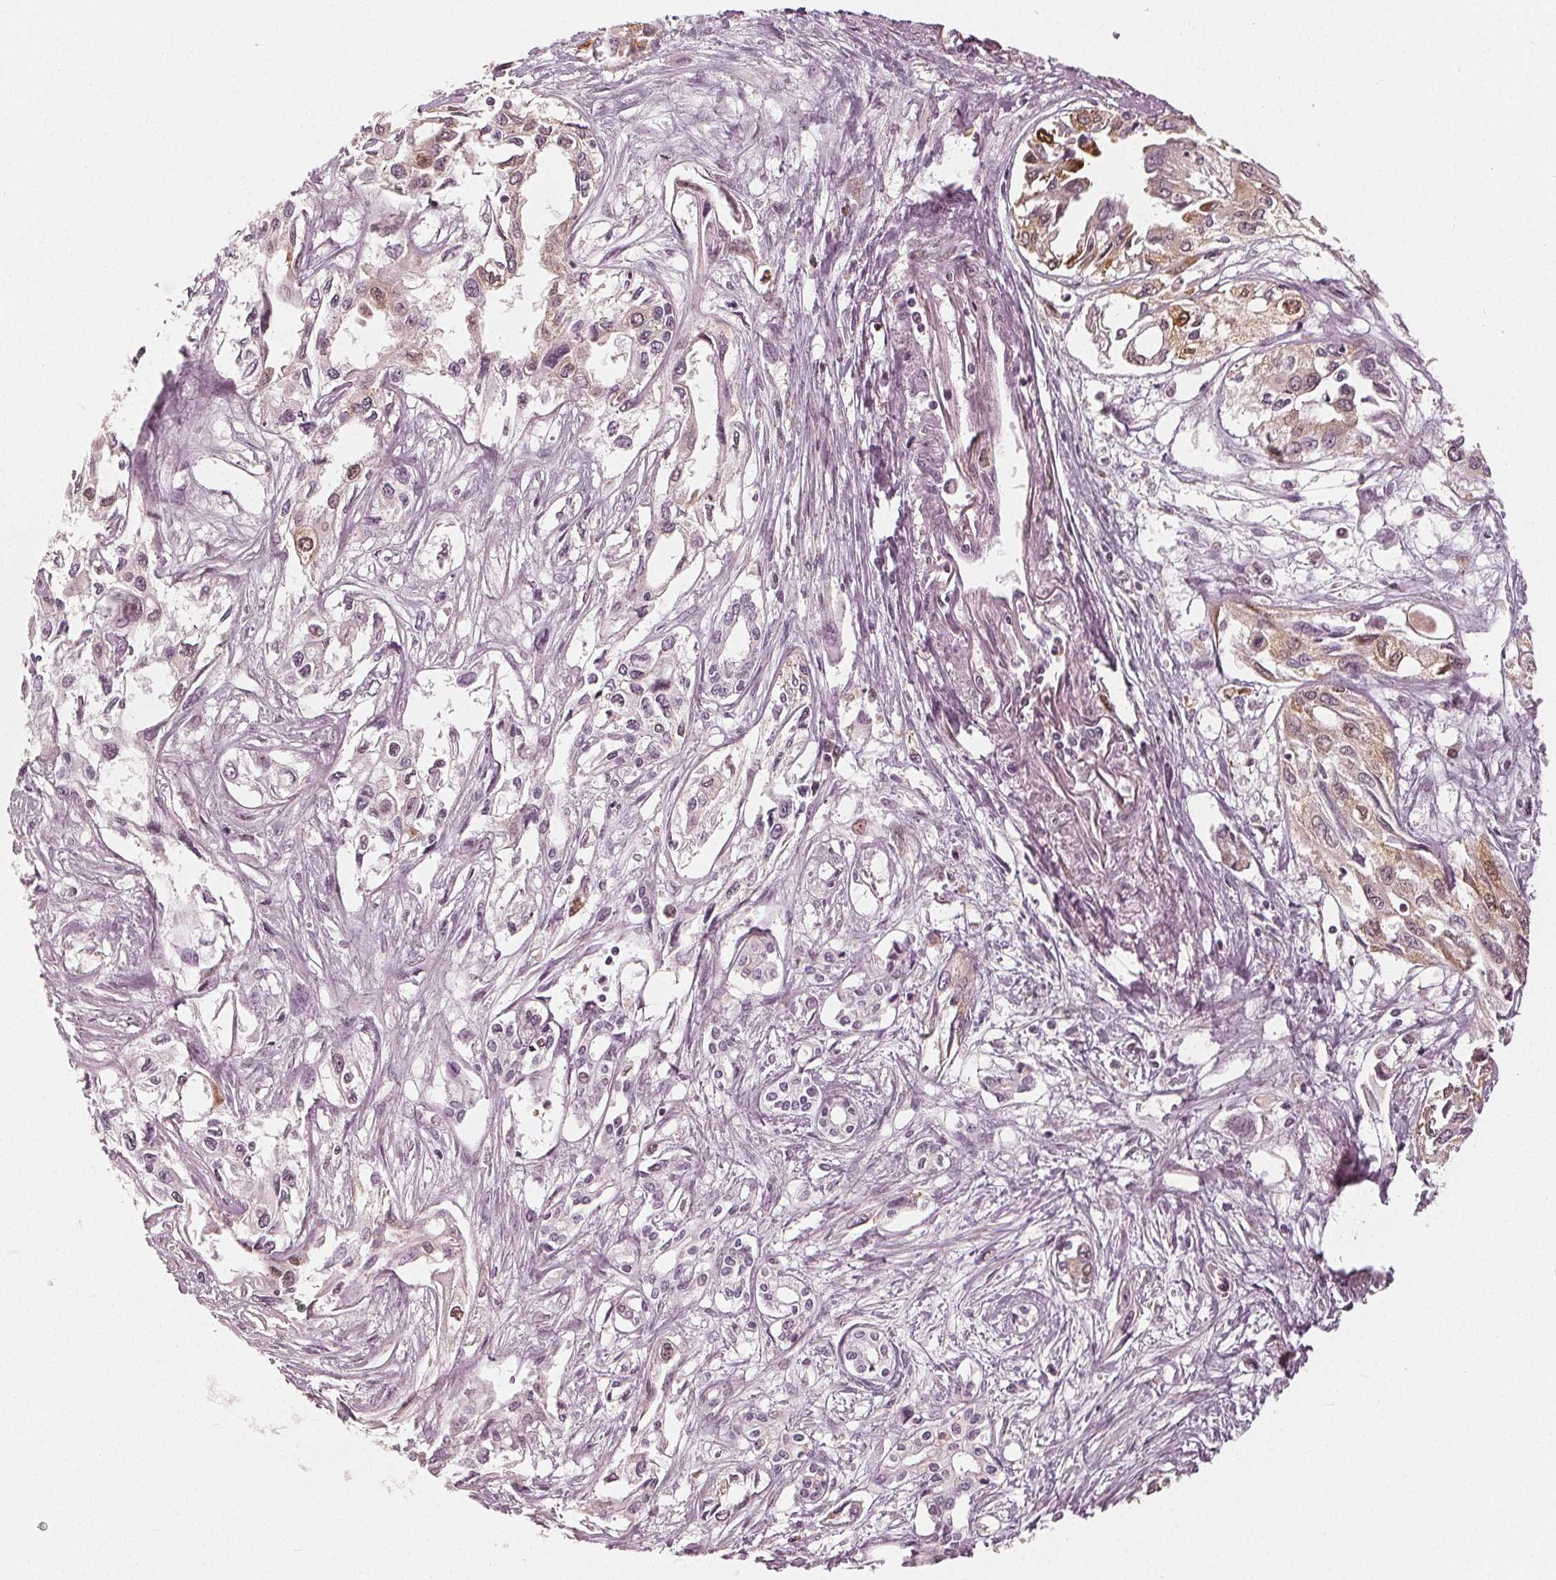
{"staining": {"intensity": "moderate", "quantity": "<25%", "location": "cytoplasmic/membranous,nuclear"}, "tissue": "pancreatic cancer", "cell_type": "Tumor cells", "image_type": "cancer", "snomed": [{"axis": "morphology", "description": "Adenocarcinoma, NOS"}, {"axis": "topography", "description": "Pancreas"}], "caption": "The immunohistochemical stain shows moderate cytoplasmic/membranous and nuclear expression in tumor cells of pancreatic cancer tissue. The protein is shown in brown color, while the nuclei are stained blue.", "gene": "SQSTM1", "patient": {"sex": "female", "age": 55}}